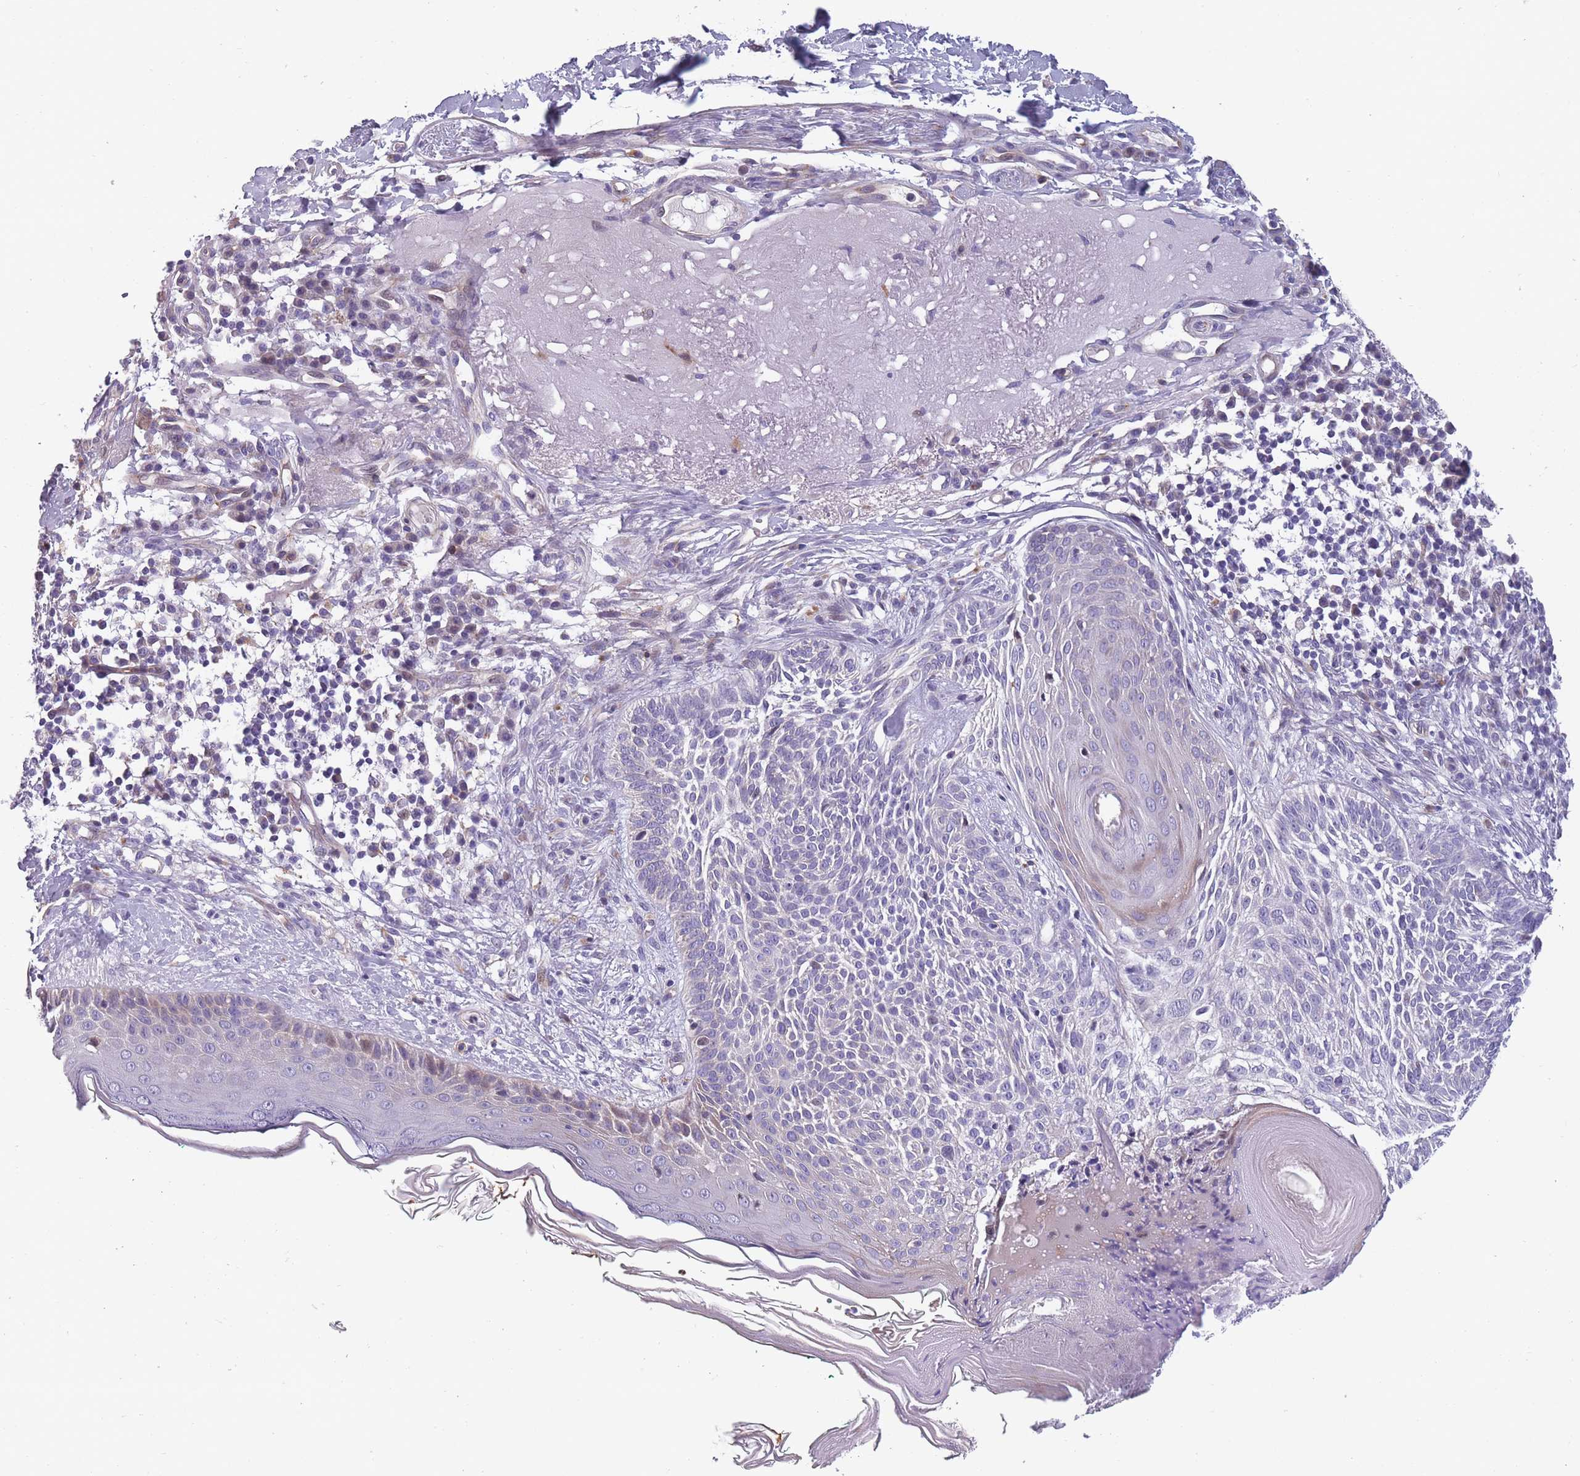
{"staining": {"intensity": "negative", "quantity": "none", "location": "none"}, "tissue": "skin cancer", "cell_type": "Tumor cells", "image_type": "cancer", "snomed": [{"axis": "morphology", "description": "Basal cell carcinoma"}, {"axis": "topography", "description": "Skin"}], "caption": "IHC photomicrograph of skin cancer stained for a protein (brown), which displays no staining in tumor cells.", "gene": "FAM83F", "patient": {"sex": "male", "age": 72}}